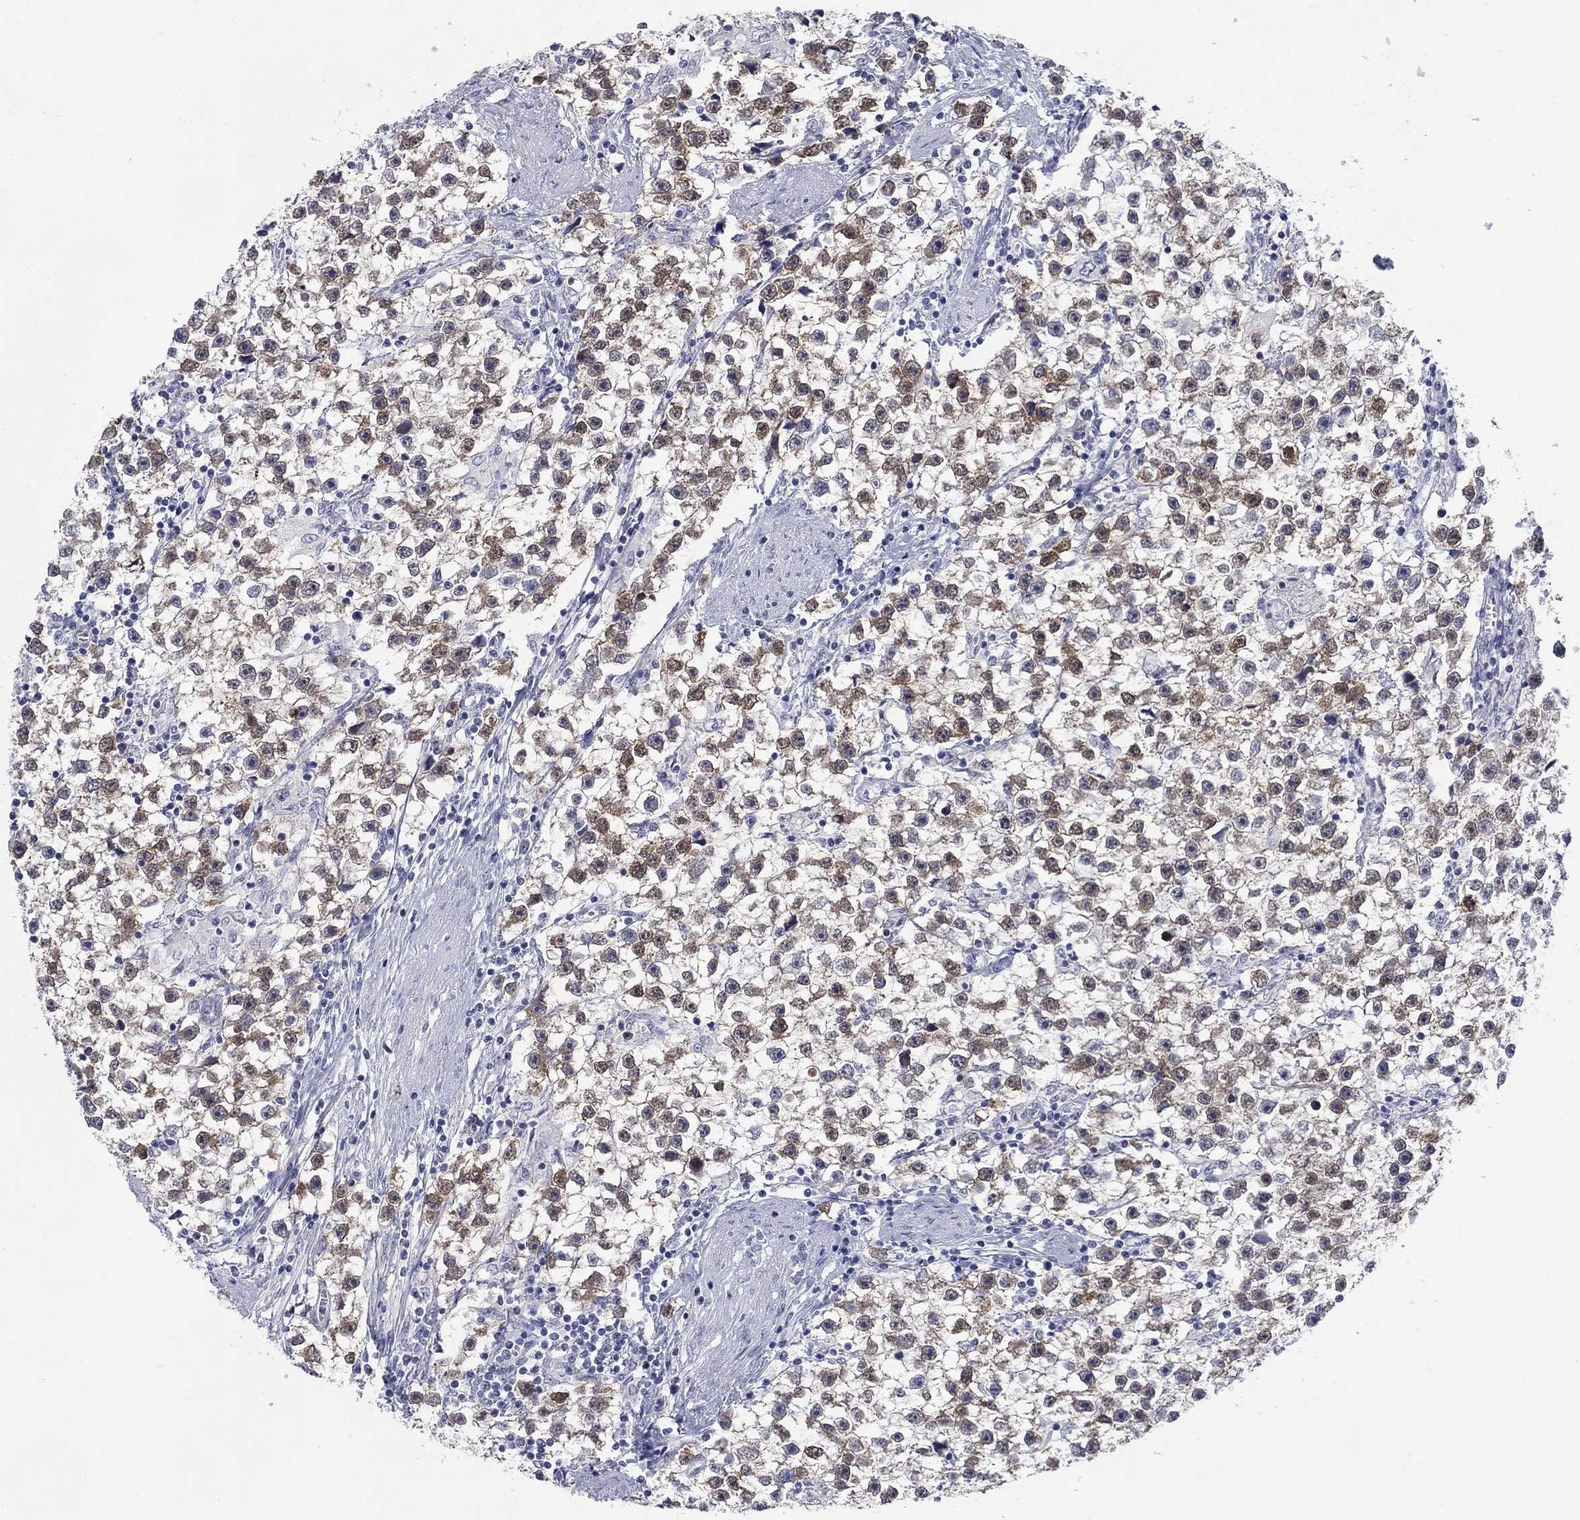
{"staining": {"intensity": "weak", "quantity": ">75%", "location": "cytoplasmic/membranous"}, "tissue": "testis cancer", "cell_type": "Tumor cells", "image_type": "cancer", "snomed": [{"axis": "morphology", "description": "Seminoma, NOS"}, {"axis": "topography", "description": "Testis"}], "caption": "An image of human testis cancer (seminoma) stained for a protein shows weak cytoplasmic/membranous brown staining in tumor cells. Using DAB (3,3'-diaminobenzidine) (brown) and hematoxylin (blue) stains, captured at high magnification using brightfield microscopy.", "gene": "ELAVL4", "patient": {"sex": "male", "age": 59}}